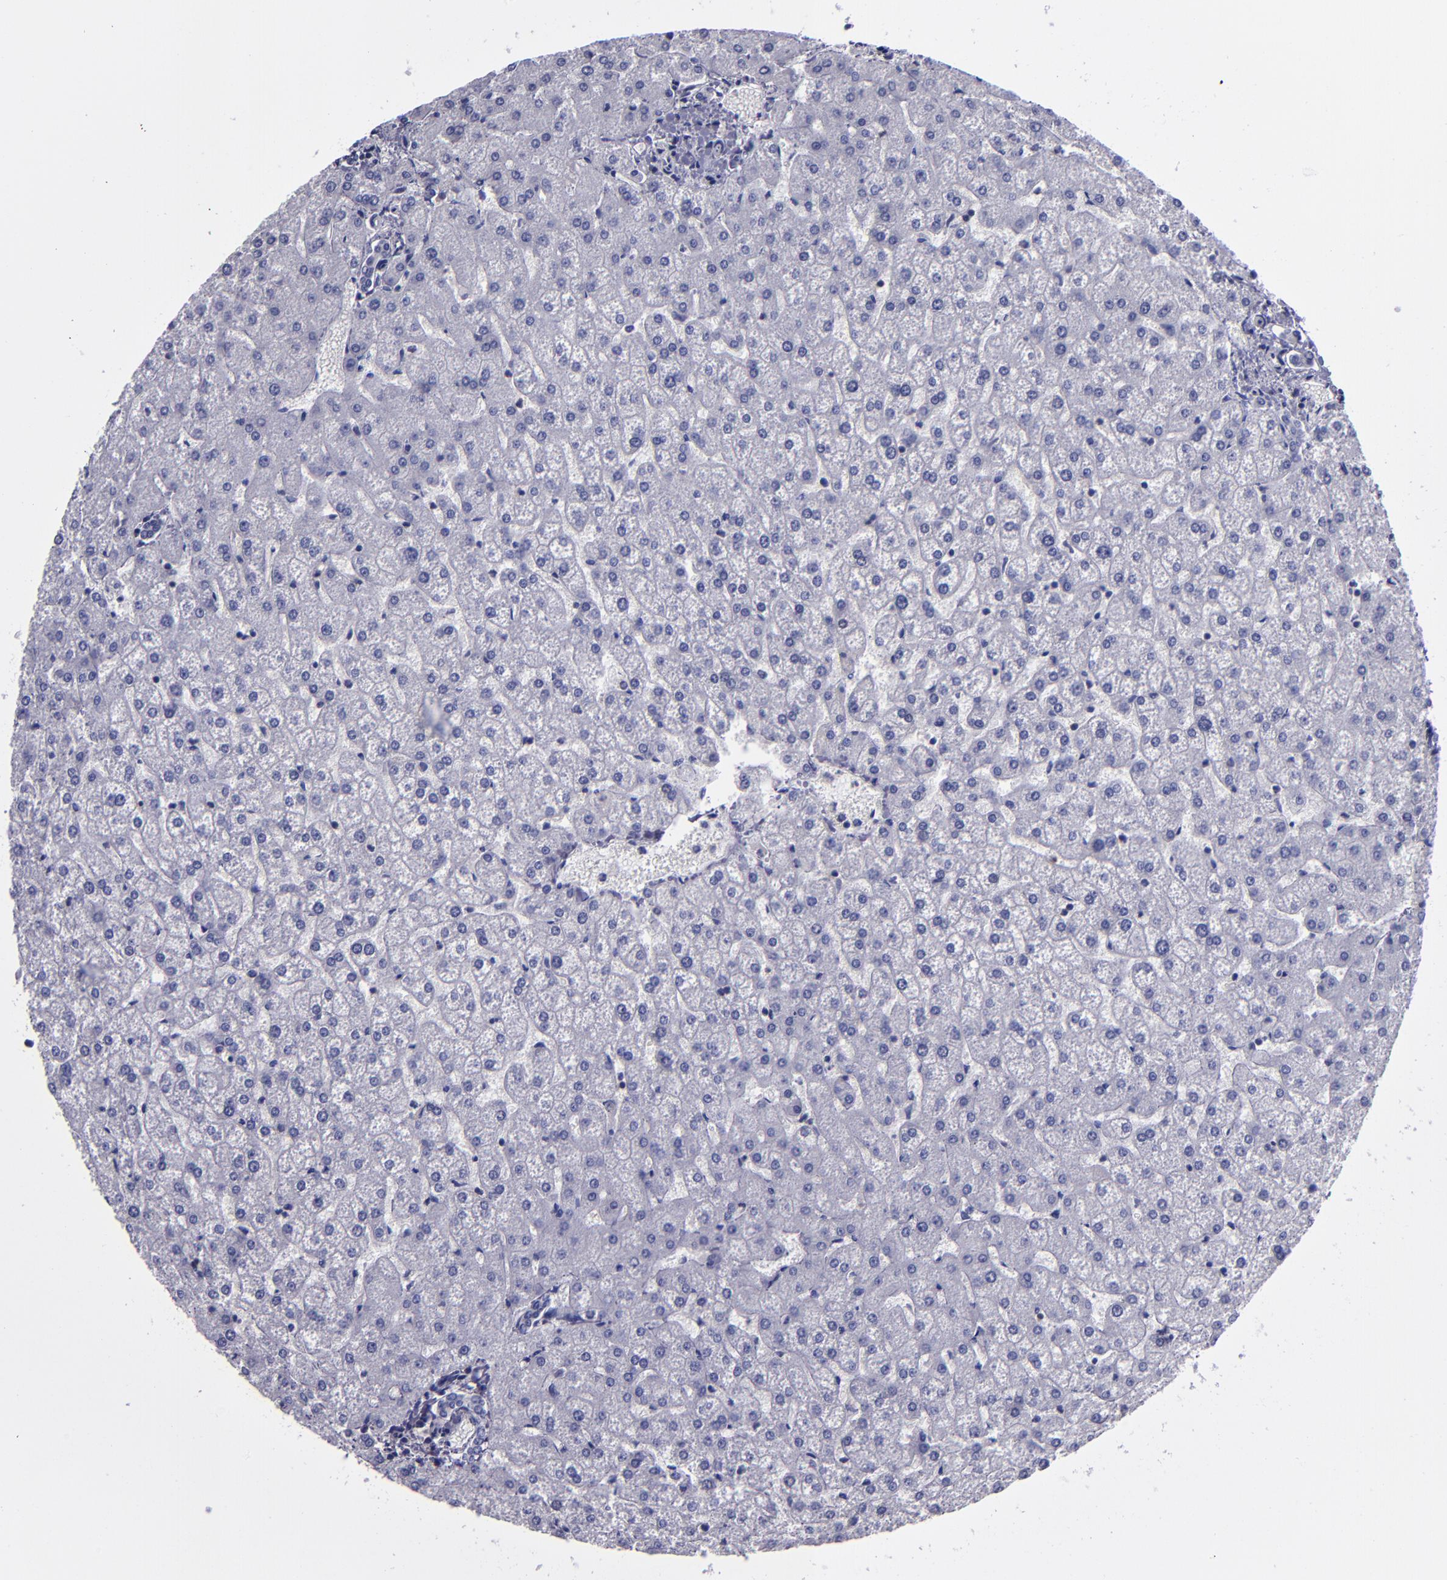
{"staining": {"intensity": "negative", "quantity": "none", "location": "none"}, "tissue": "liver", "cell_type": "Cholangiocytes", "image_type": "normal", "snomed": [{"axis": "morphology", "description": "Normal tissue, NOS"}, {"axis": "topography", "description": "Liver"}], "caption": "The photomicrograph exhibits no staining of cholangiocytes in unremarkable liver. Brightfield microscopy of IHC stained with DAB (brown) and hematoxylin (blue), captured at high magnification.", "gene": "CEBPE", "patient": {"sex": "female", "age": 32}}